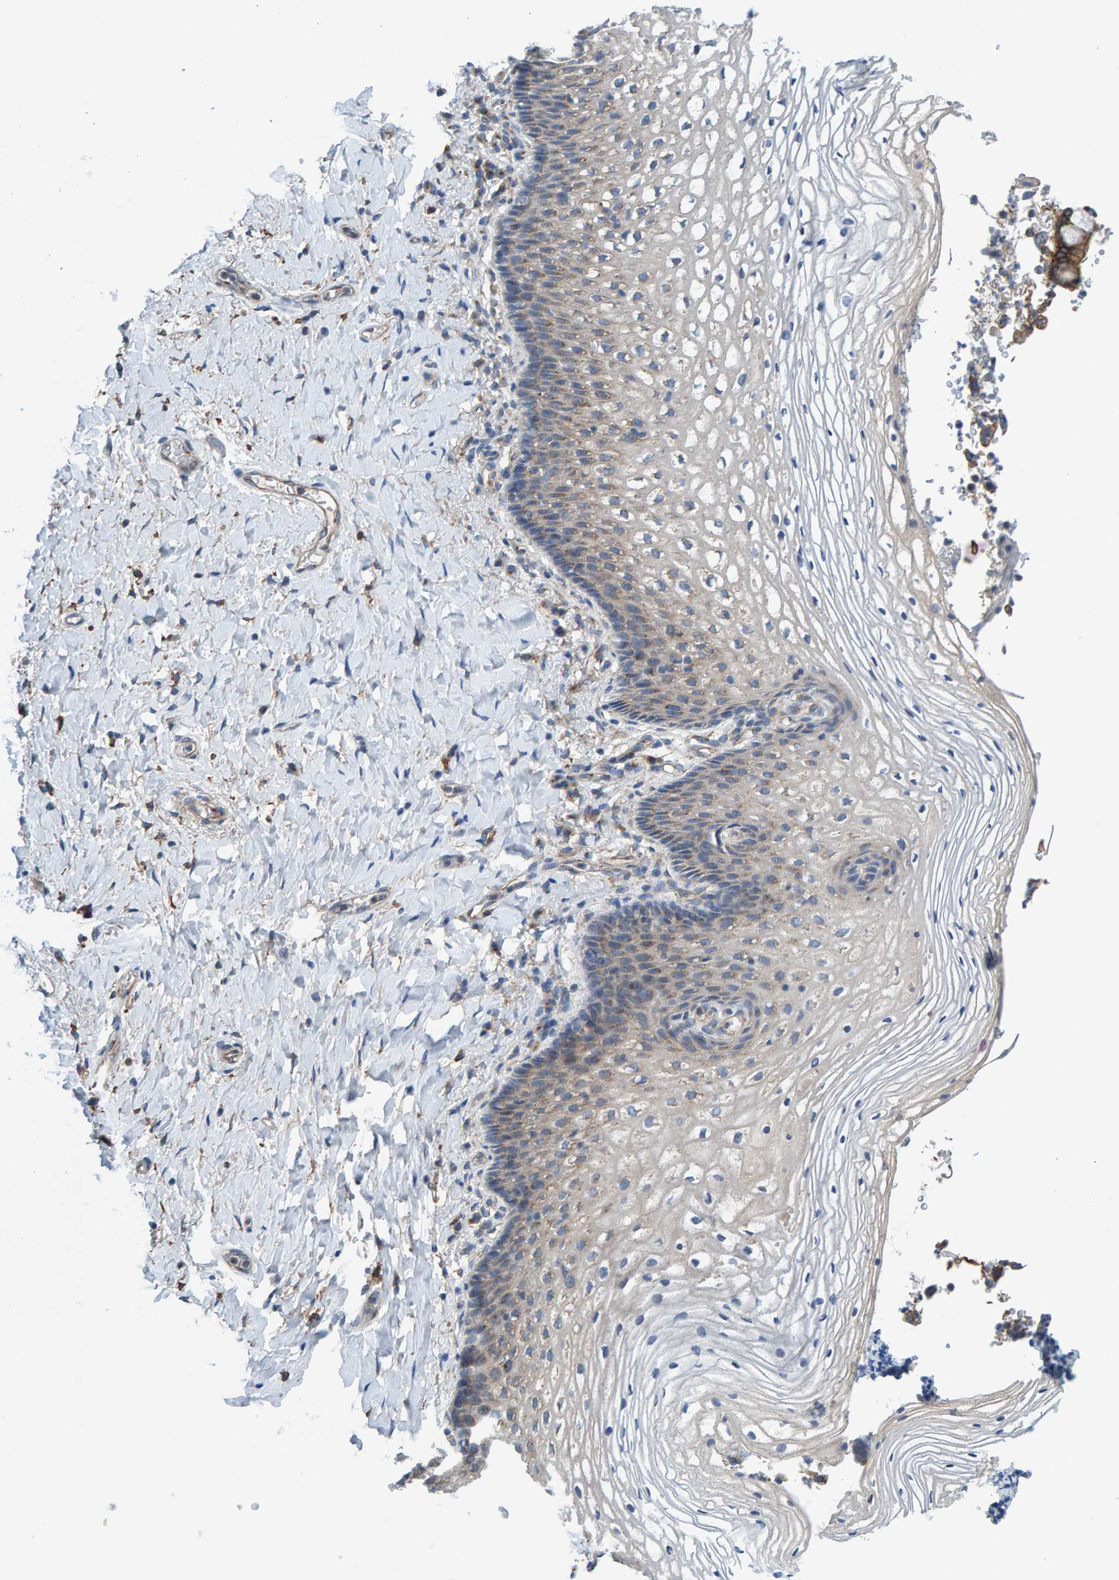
{"staining": {"intensity": "weak", "quantity": "<25%", "location": "cytoplasmic/membranous"}, "tissue": "vagina", "cell_type": "Squamous epithelial cells", "image_type": "normal", "snomed": [{"axis": "morphology", "description": "Normal tissue, NOS"}, {"axis": "topography", "description": "Vagina"}], "caption": "Squamous epithelial cells show no significant staining in benign vagina.", "gene": "MKLN1", "patient": {"sex": "female", "age": 60}}